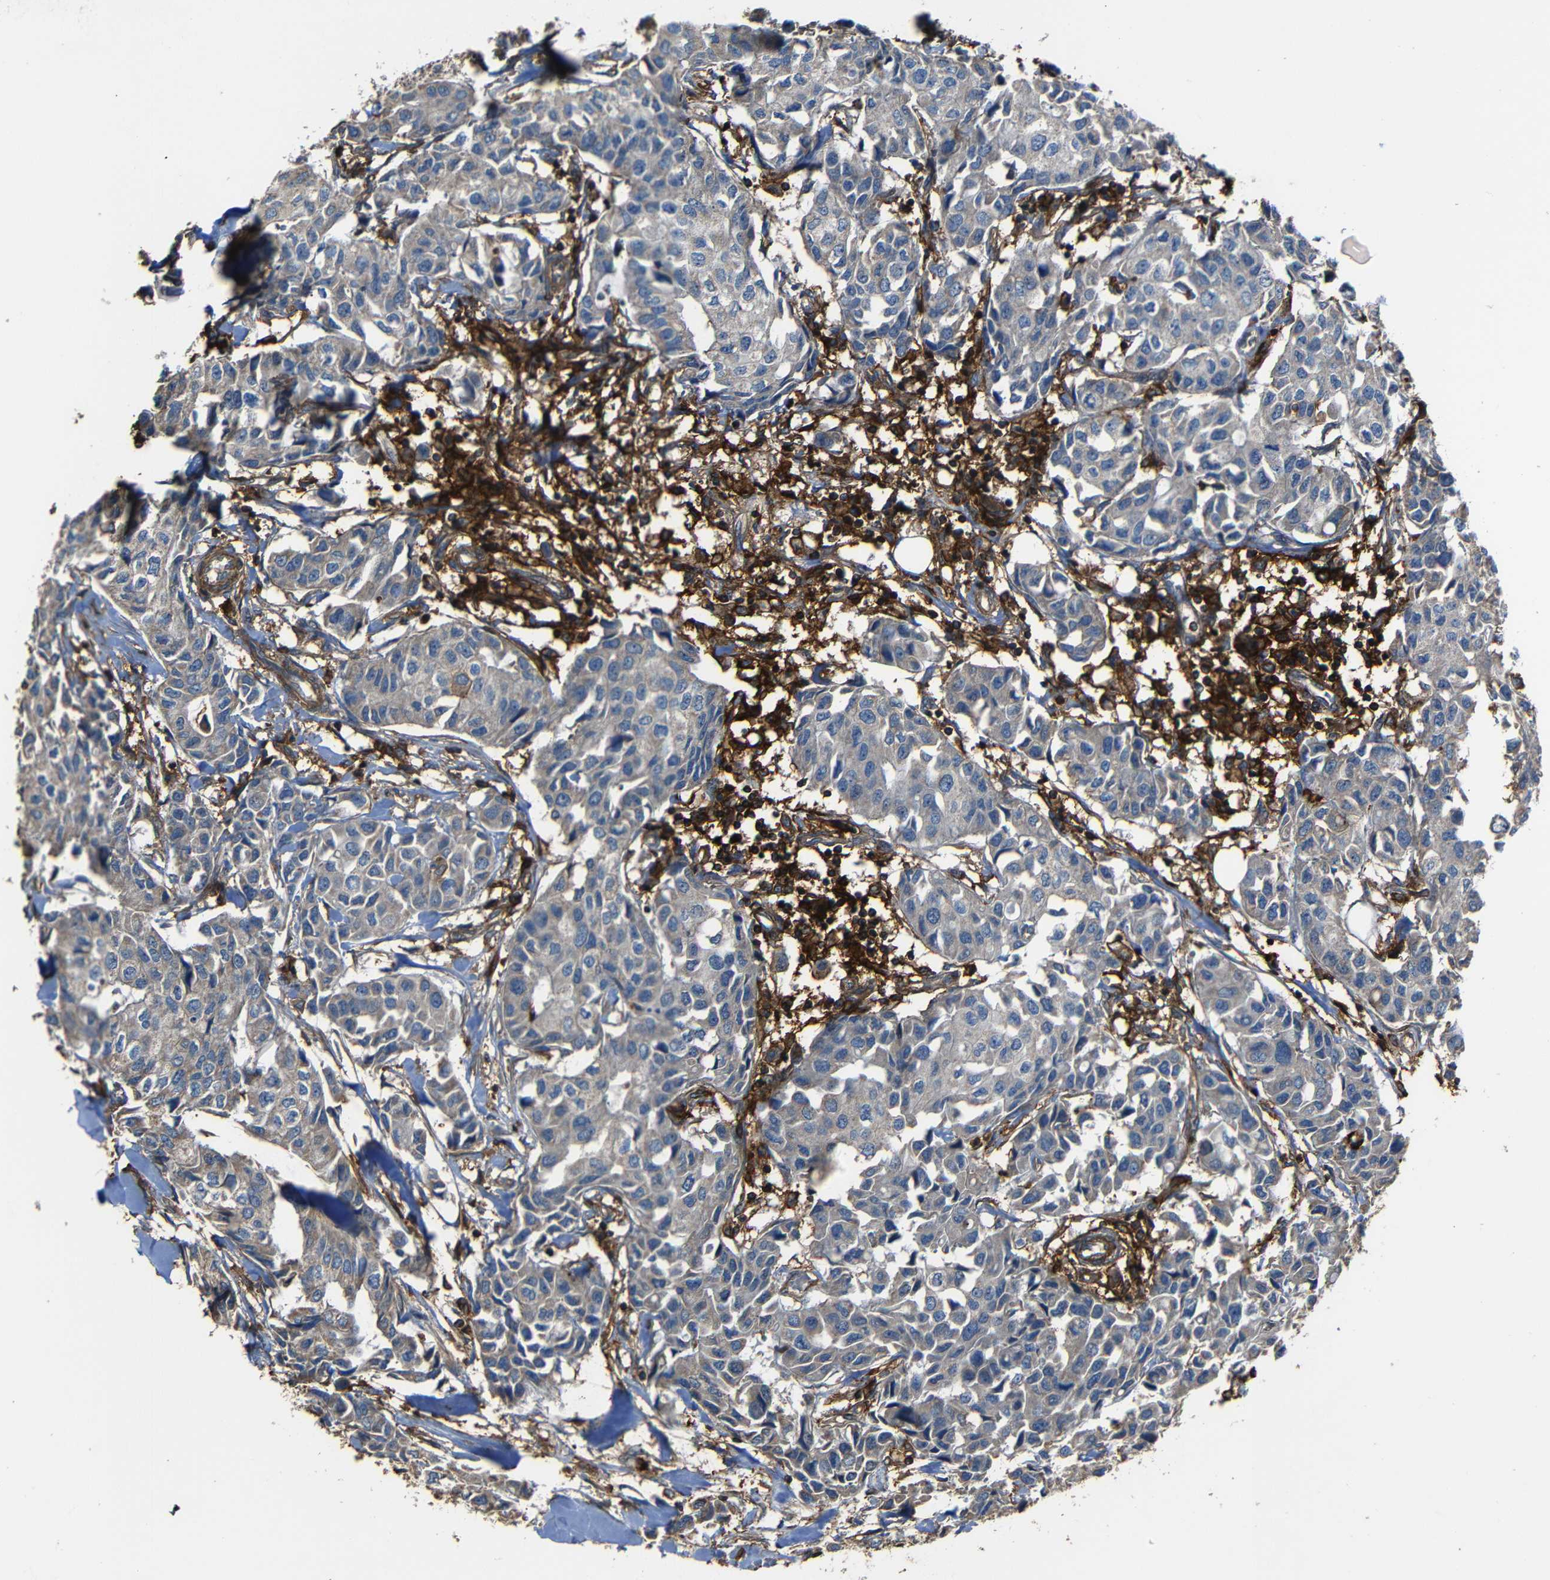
{"staining": {"intensity": "weak", "quantity": ">75%", "location": "cytoplasmic/membranous"}, "tissue": "breast cancer", "cell_type": "Tumor cells", "image_type": "cancer", "snomed": [{"axis": "morphology", "description": "Duct carcinoma"}, {"axis": "topography", "description": "Breast"}], "caption": "A photomicrograph of human breast cancer (intraductal carcinoma) stained for a protein exhibits weak cytoplasmic/membranous brown staining in tumor cells.", "gene": "ADGRE5", "patient": {"sex": "female", "age": 80}}